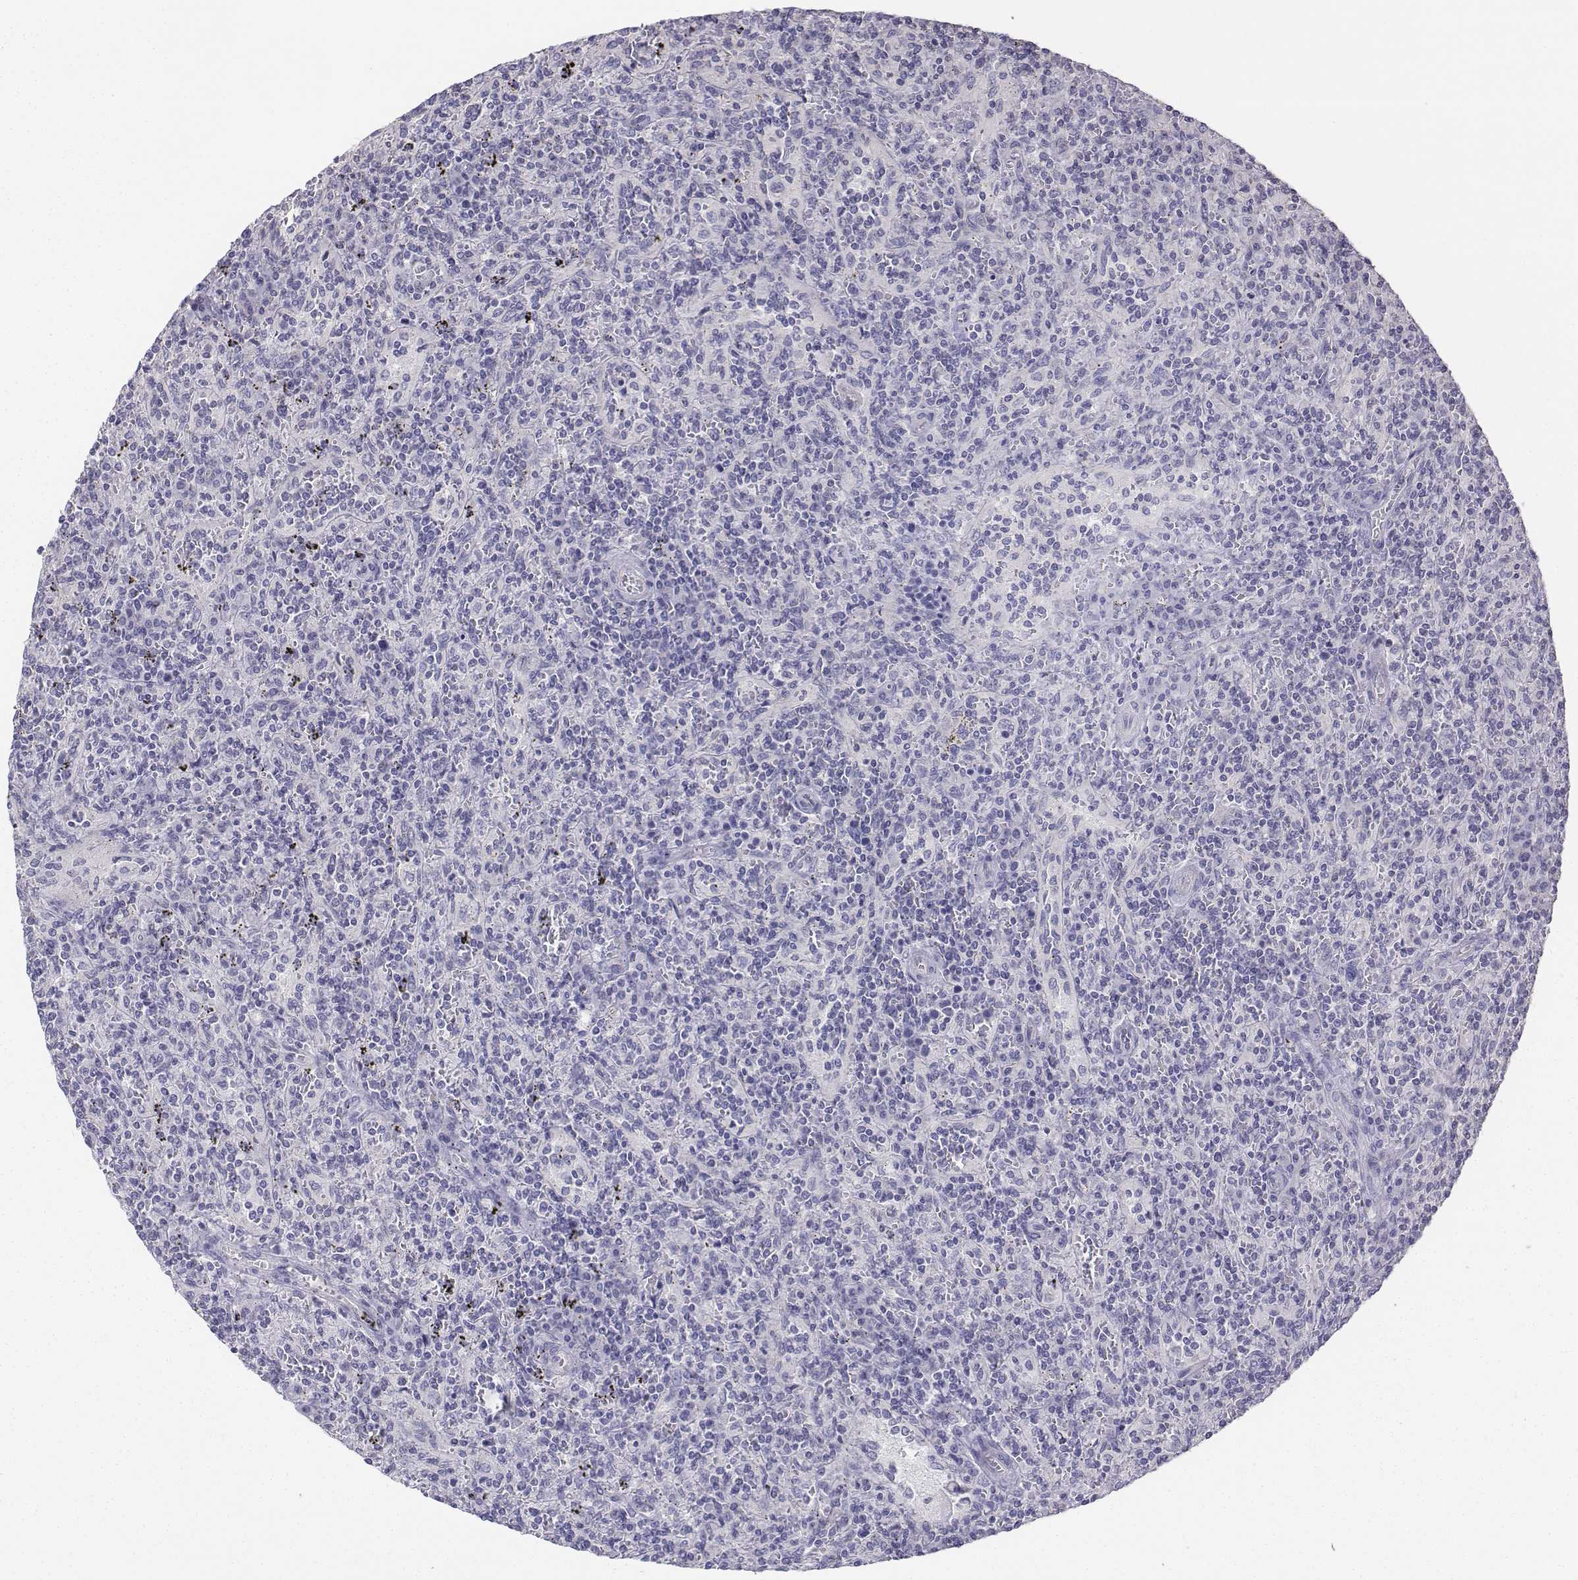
{"staining": {"intensity": "negative", "quantity": "none", "location": "none"}, "tissue": "lymphoma", "cell_type": "Tumor cells", "image_type": "cancer", "snomed": [{"axis": "morphology", "description": "Malignant lymphoma, non-Hodgkin's type, Low grade"}, {"axis": "topography", "description": "Spleen"}], "caption": "Lymphoma was stained to show a protein in brown. There is no significant positivity in tumor cells. The staining is performed using DAB brown chromogen with nuclei counter-stained in using hematoxylin.", "gene": "LGSN", "patient": {"sex": "male", "age": 62}}